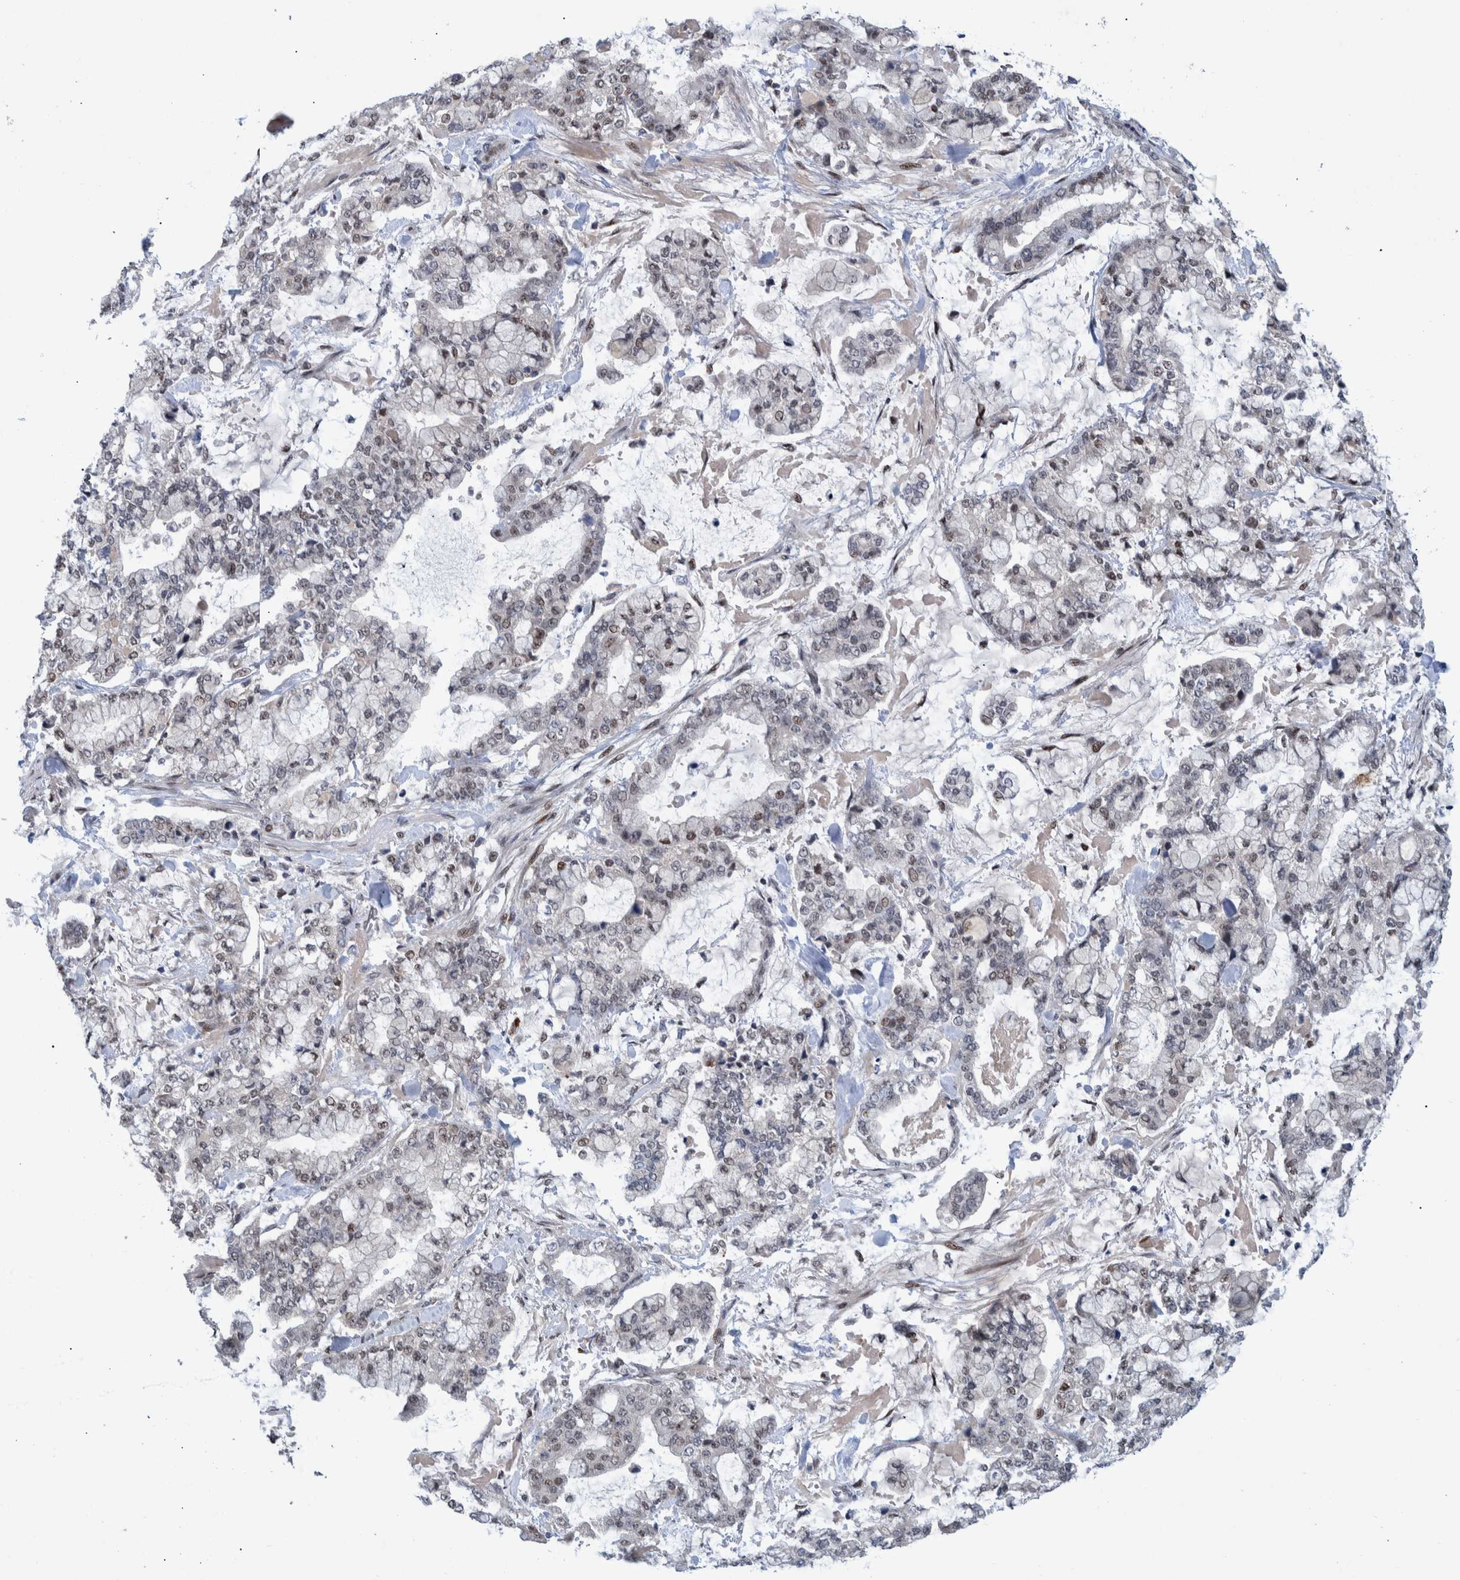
{"staining": {"intensity": "negative", "quantity": "none", "location": "none"}, "tissue": "stomach cancer", "cell_type": "Tumor cells", "image_type": "cancer", "snomed": [{"axis": "morphology", "description": "Normal tissue, NOS"}, {"axis": "morphology", "description": "Adenocarcinoma, NOS"}, {"axis": "topography", "description": "Stomach, upper"}, {"axis": "topography", "description": "Stomach"}], "caption": "Stomach adenocarcinoma was stained to show a protein in brown. There is no significant positivity in tumor cells.", "gene": "ESRP1", "patient": {"sex": "male", "age": 76}}